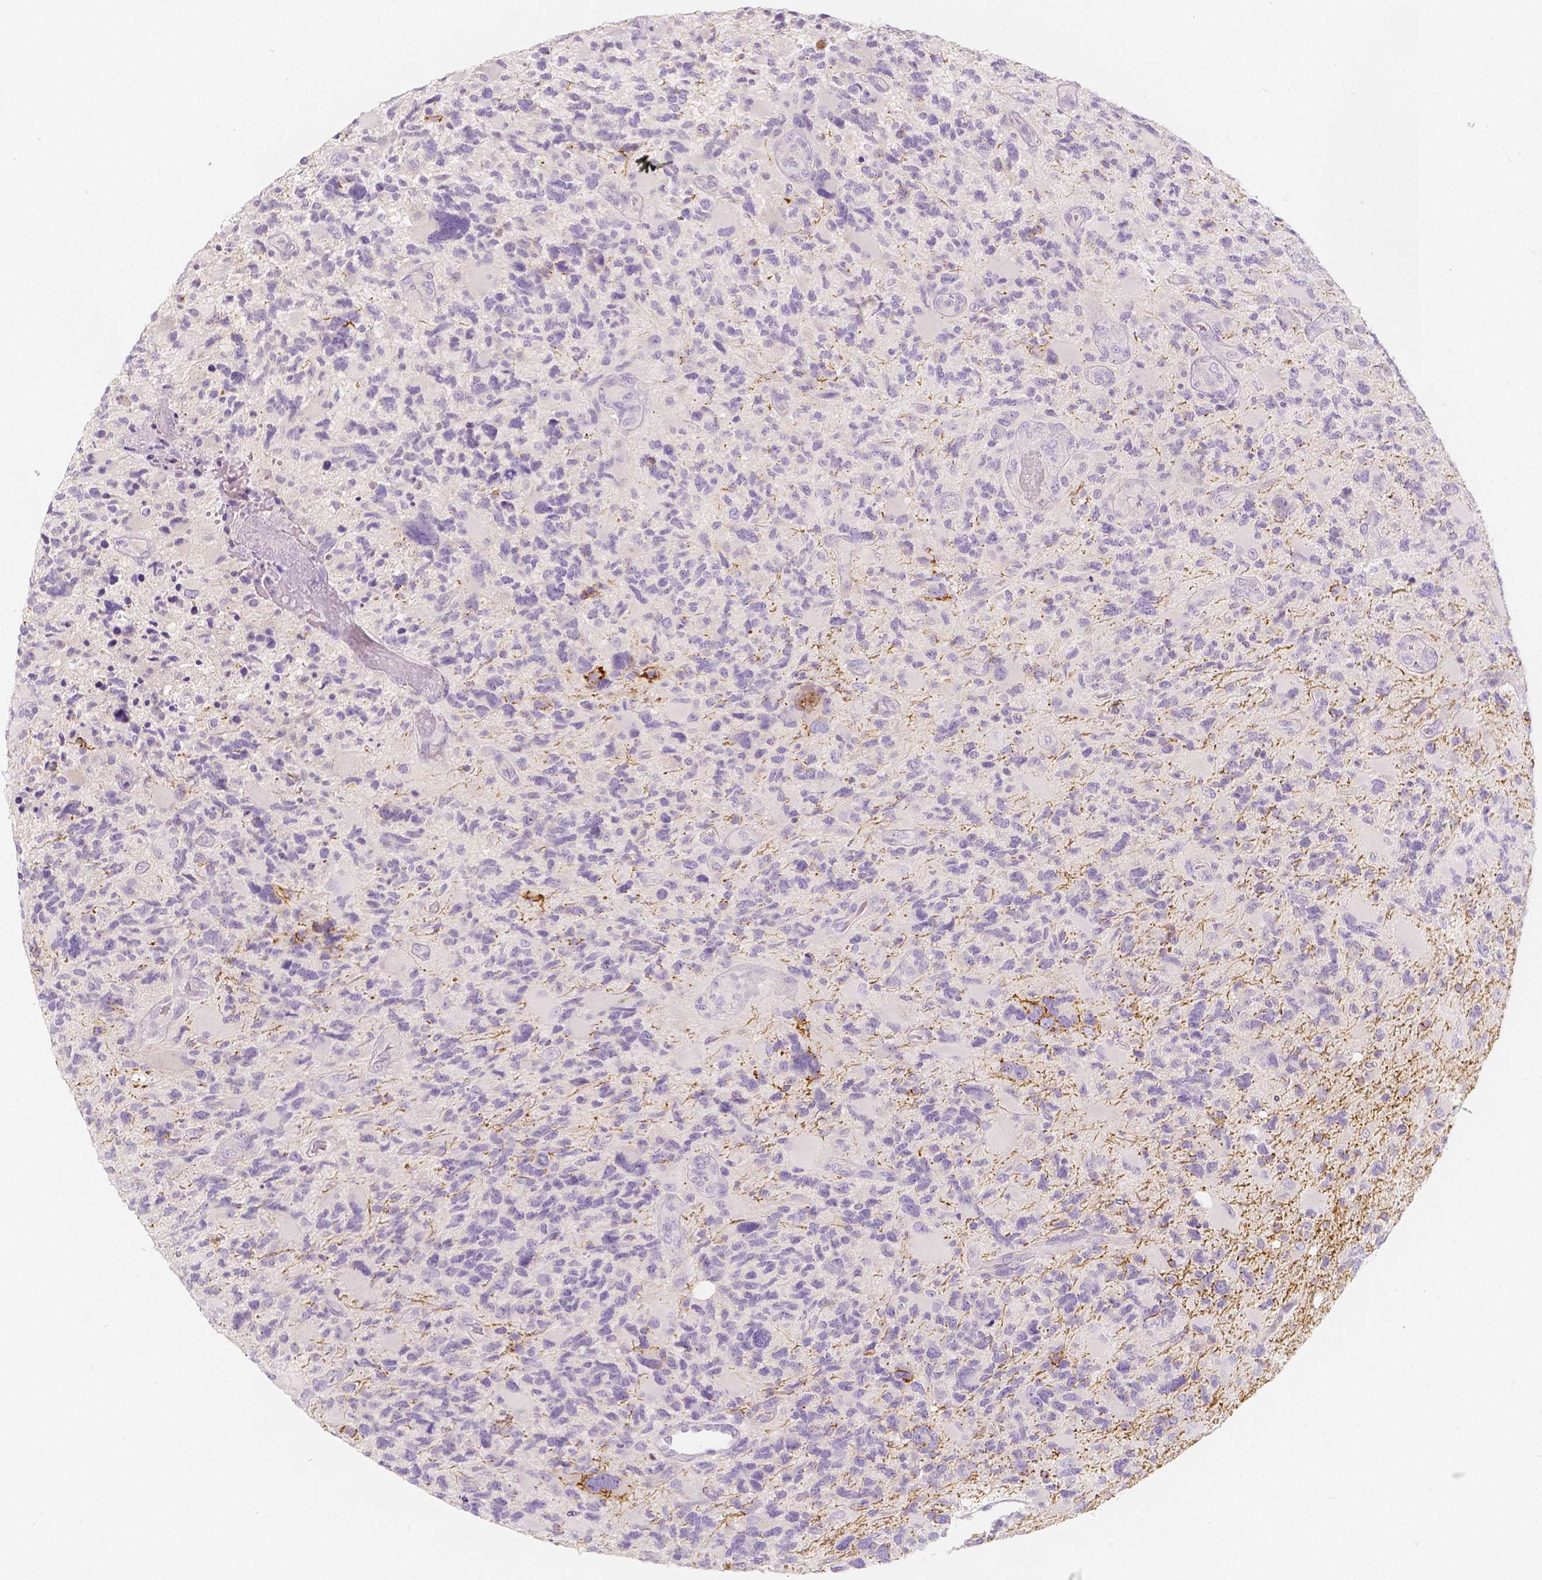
{"staining": {"intensity": "negative", "quantity": "none", "location": "none"}, "tissue": "glioma", "cell_type": "Tumor cells", "image_type": "cancer", "snomed": [{"axis": "morphology", "description": "Glioma, malignant, High grade"}, {"axis": "topography", "description": "Brain"}], "caption": "Immunohistochemistry (IHC) histopathology image of neoplastic tissue: human glioma stained with DAB demonstrates no significant protein expression in tumor cells.", "gene": "BATF", "patient": {"sex": "female", "age": 71}}